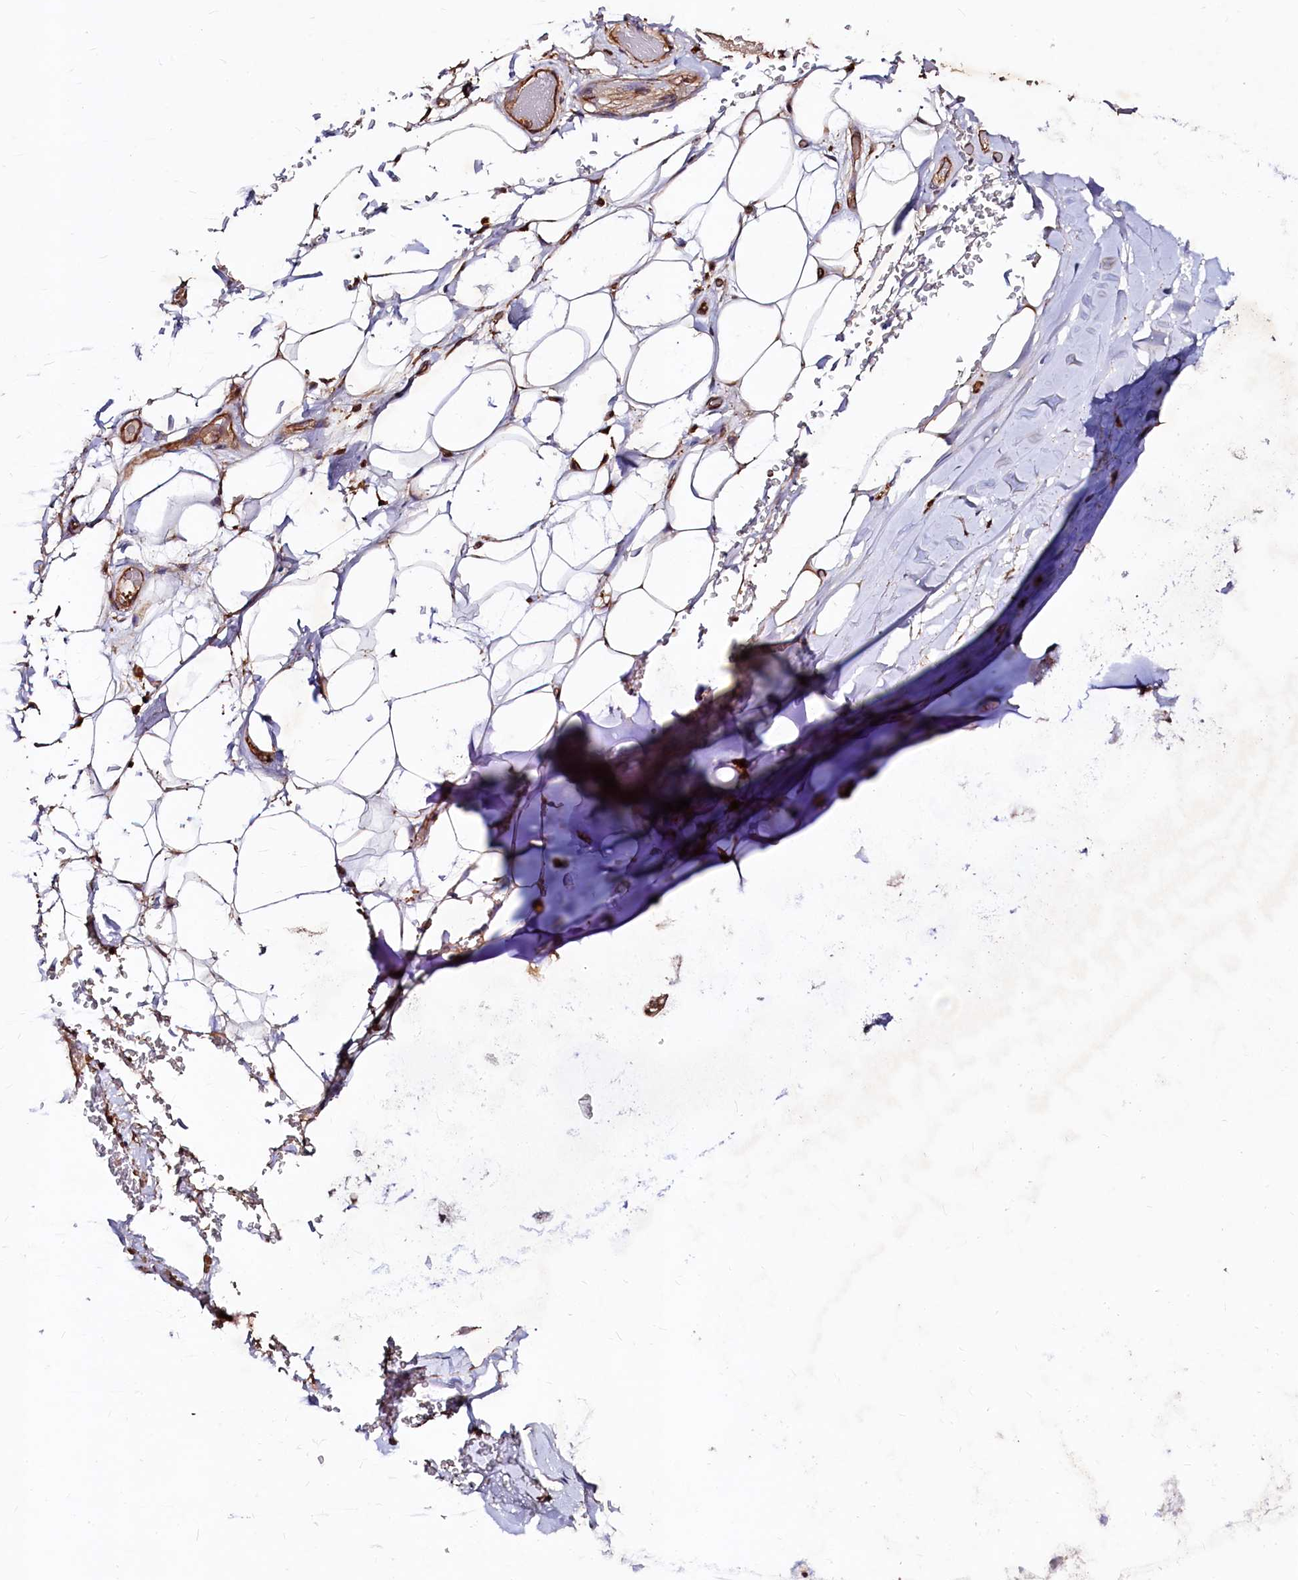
{"staining": {"intensity": "moderate", "quantity": "<25%", "location": "cytoplasmic/membranous"}, "tissue": "adipose tissue", "cell_type": "Adipocytes", "image_type": "normal", "snomed": [{"axis": "morphology", "description": "Normal tissue, NOS"}, {"axis": "topography", "description": "Bronchus"}], "caption": "Moderate cytoplasmic/membranous staining for a protein is seen in approximately <25% of adipocytes of benign adipose tissue using immunohistochemistry (IHC).", "gene": "KLHDC4", "patient": {"sex": "male", "age": 66}}